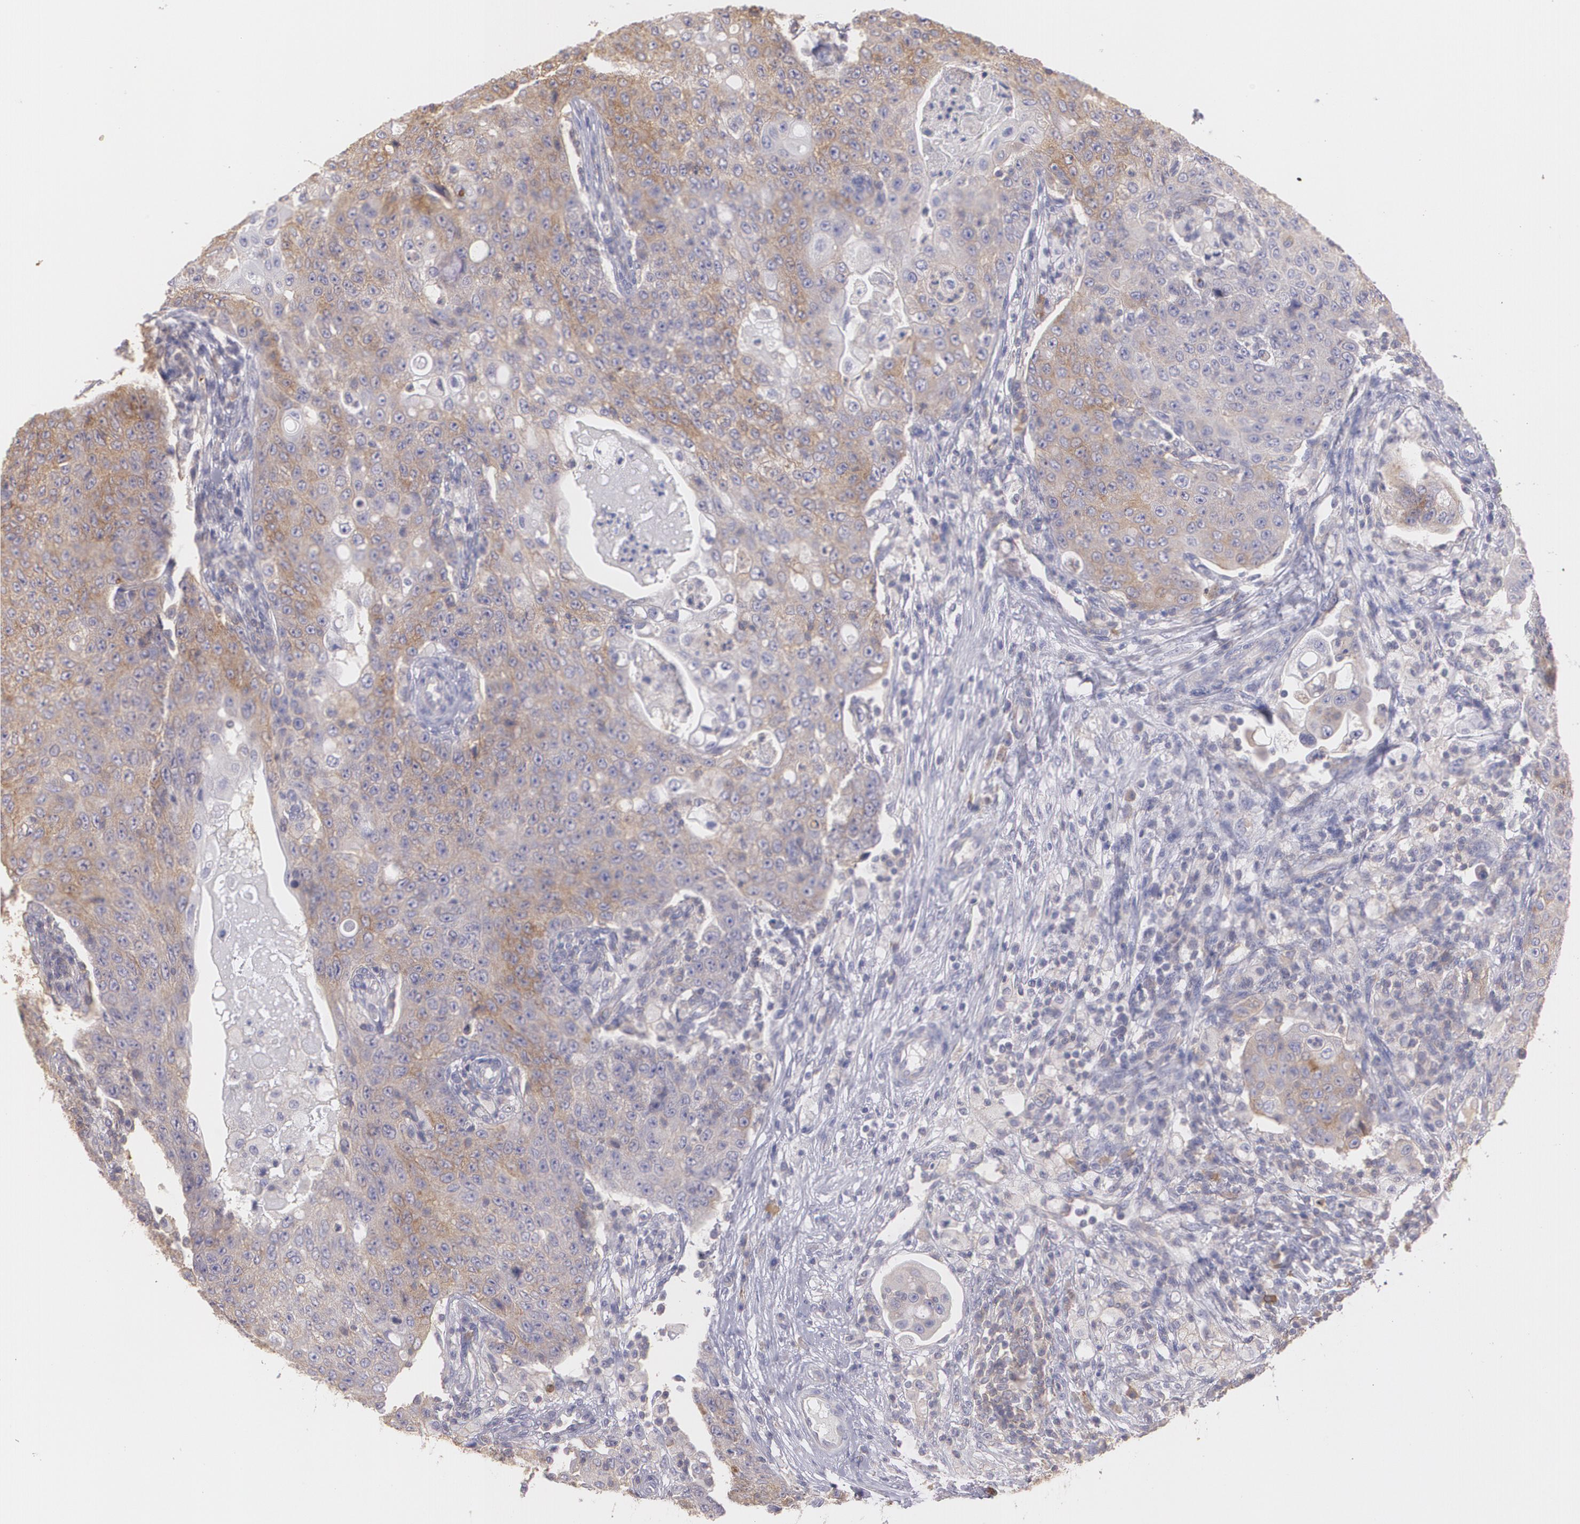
{"staining": {"intensity": "strong", "quantity": ">75%", "location": "cytoplasmic/membranous"}, "tissue": "lymph node", "cell_type": "Germinal center cells", "image_type": "normal", "snomed": [{"axis": "morphology", "description": "Normal tissue, NOS"}, {"axis": "topography", "description": "Lymph node"}], "caption": "IHC of unremarkable lymph node shows high levels of strong cytoplasmic/membranous staining in about >75% of germinal center cells.", "gene": "ECE1", "patient": {"sex": "female", "age": 42}}